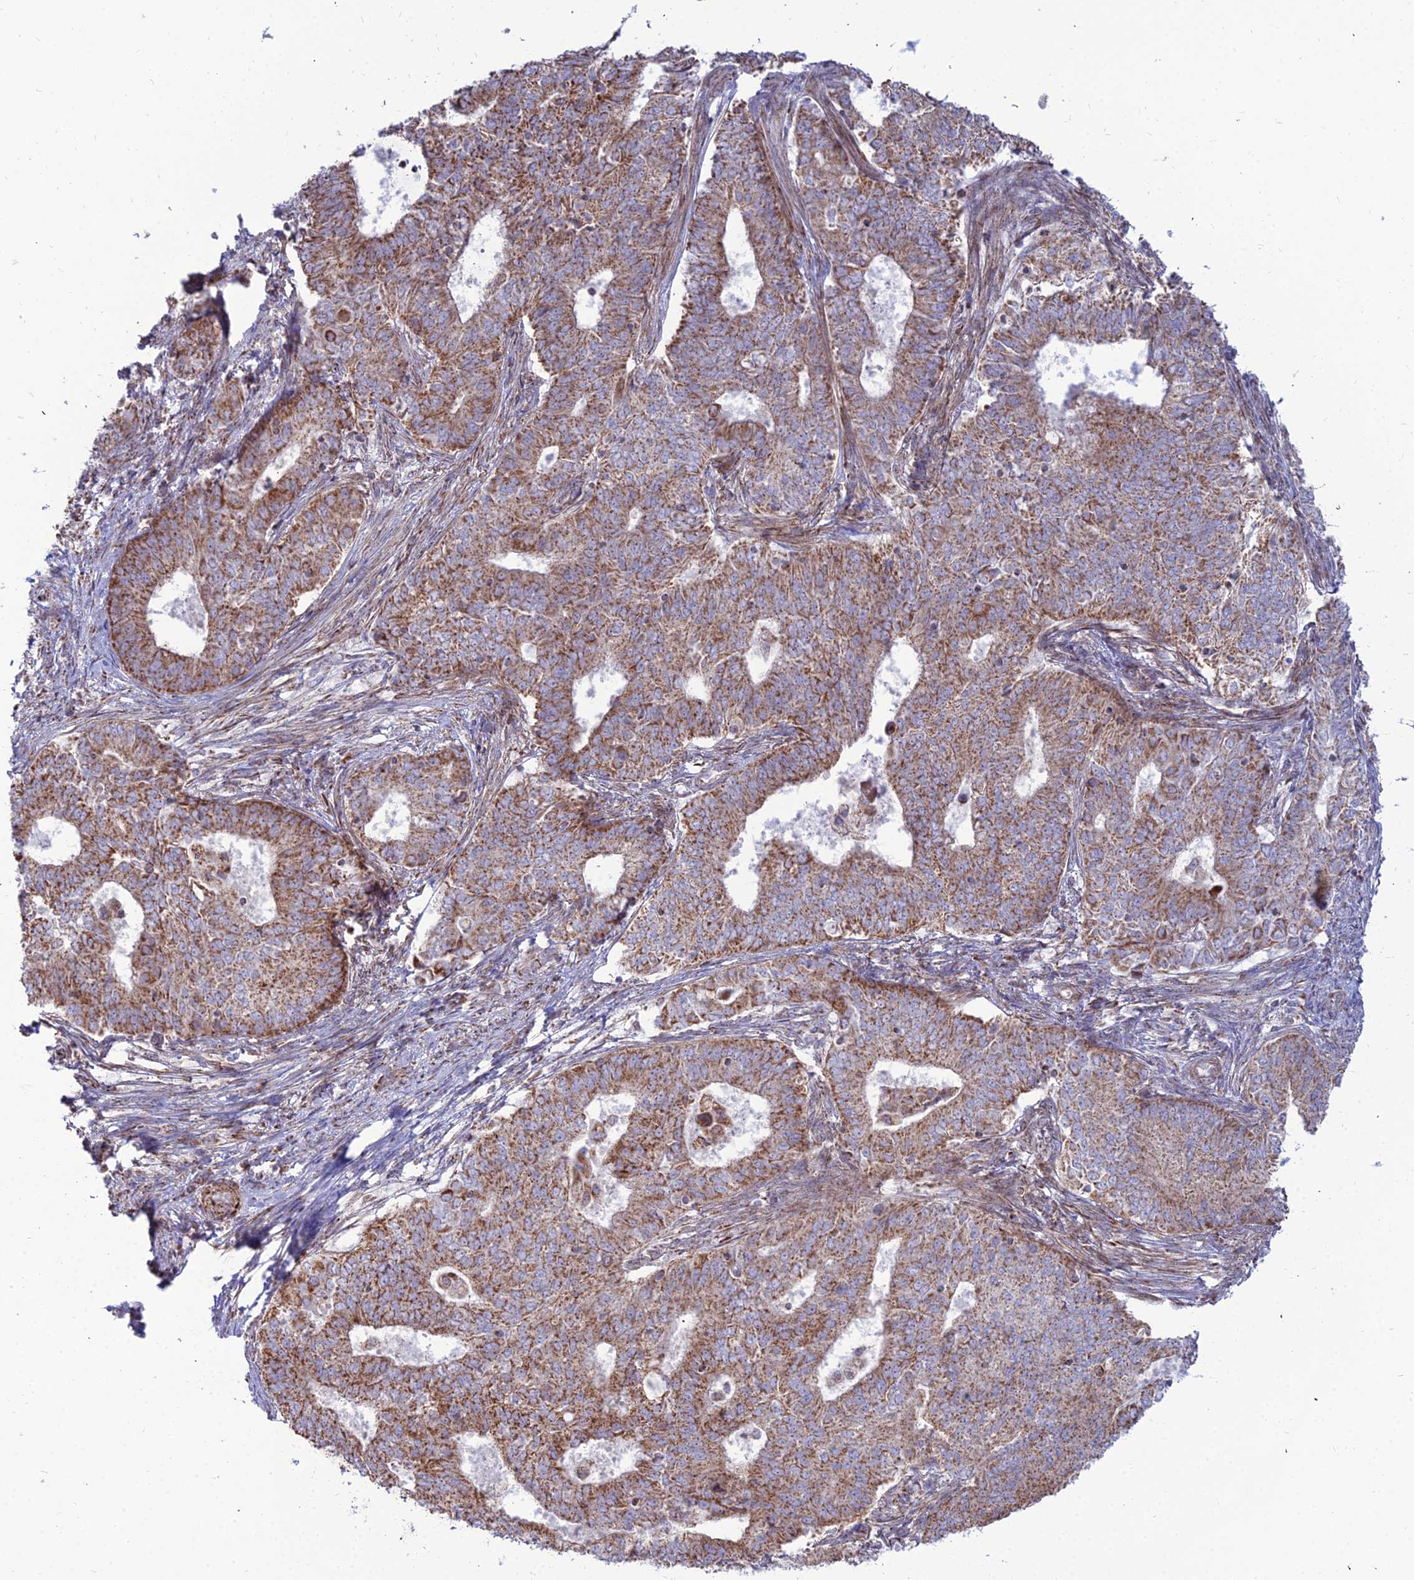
{"staining": {"intensity": "moderate", "quantity": ">75%", "location": "cytoplasmic/membranous"}, "tissue": "endometrial cancer", "cell_type": "Tumor cells", "image_type": "cancer", "snomed": [{"axis": "morphology", "description": "Adenocarcinoma, NOS"}, {"axis": "topography", "description": "Endometrium"}], "caption": "Endometrial cancer (adenocarcinoma) stained with a protein marker displays moderate staining in tumor cells.", "gene": "SLC35F4", "patient": {"sex": "female", "age": 62}}